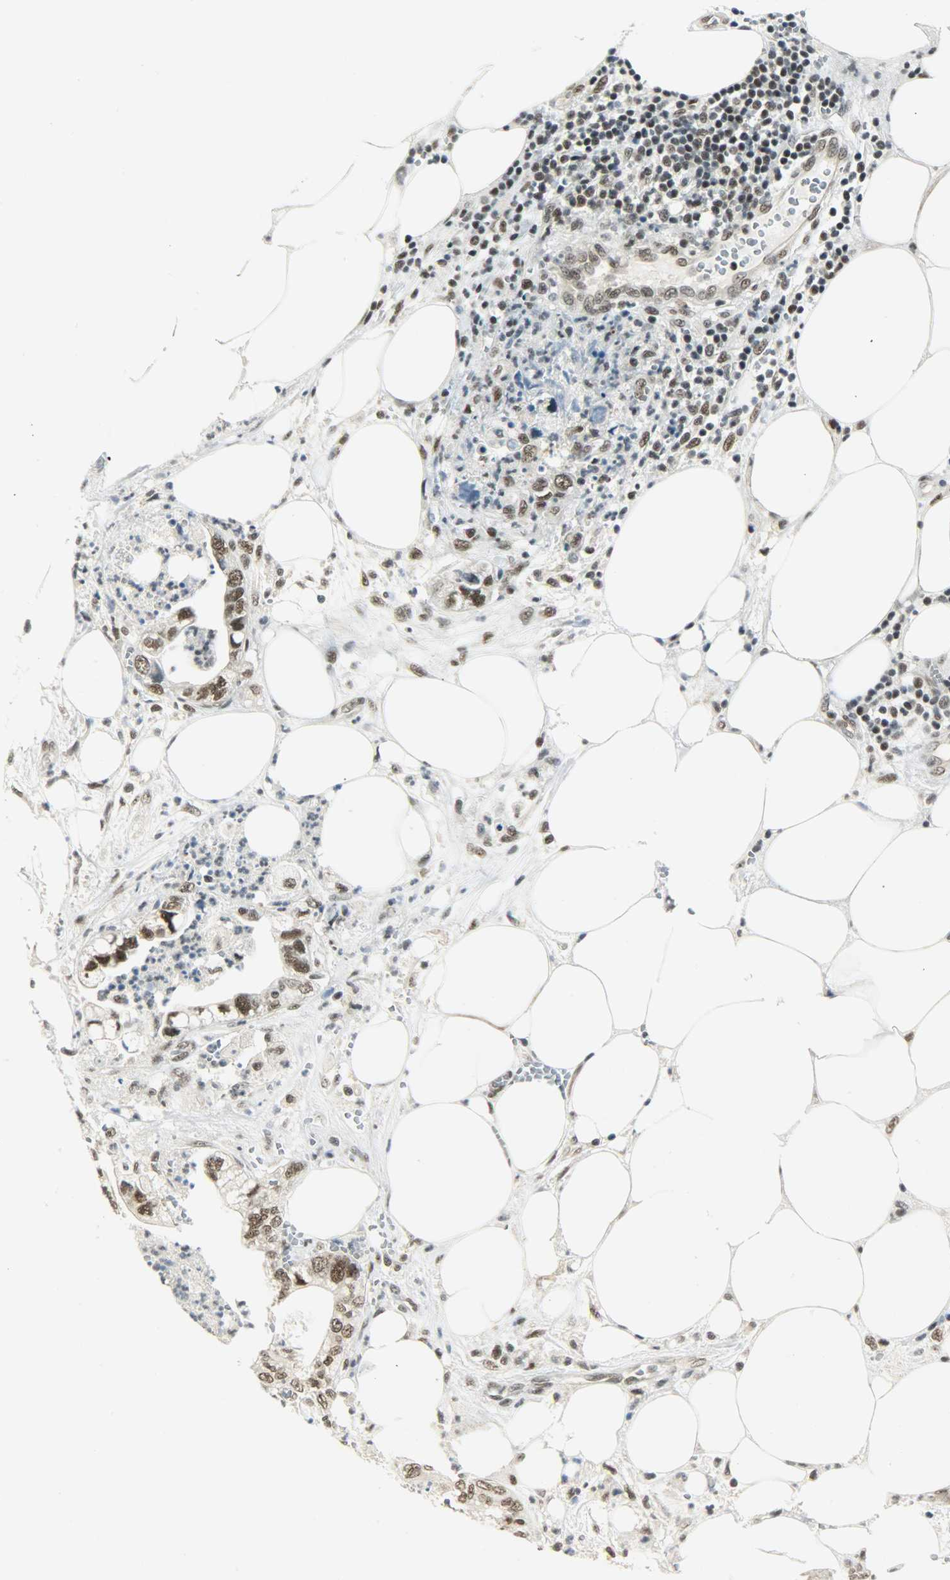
{"staining": {"intensity": "strong", "quantity": ">75%", "location": "nuclear"}, "tissue": "pancreatic cancer", "cell_type": "Tumor cells", "image_type": "cancer", "snomed": [{"axis": "morphology", "description": "Adenocarcinoma, NOS"}, {"axis": "topography", "description": "Pancreas"}], "caption": "Pancreatic cancer stained with a brown dye demonstrates strong nuclear positive expression in approximately >75% of tumor cells.", "gene": "SUGP1", "patient": {"sex": "male", "age": 70}}